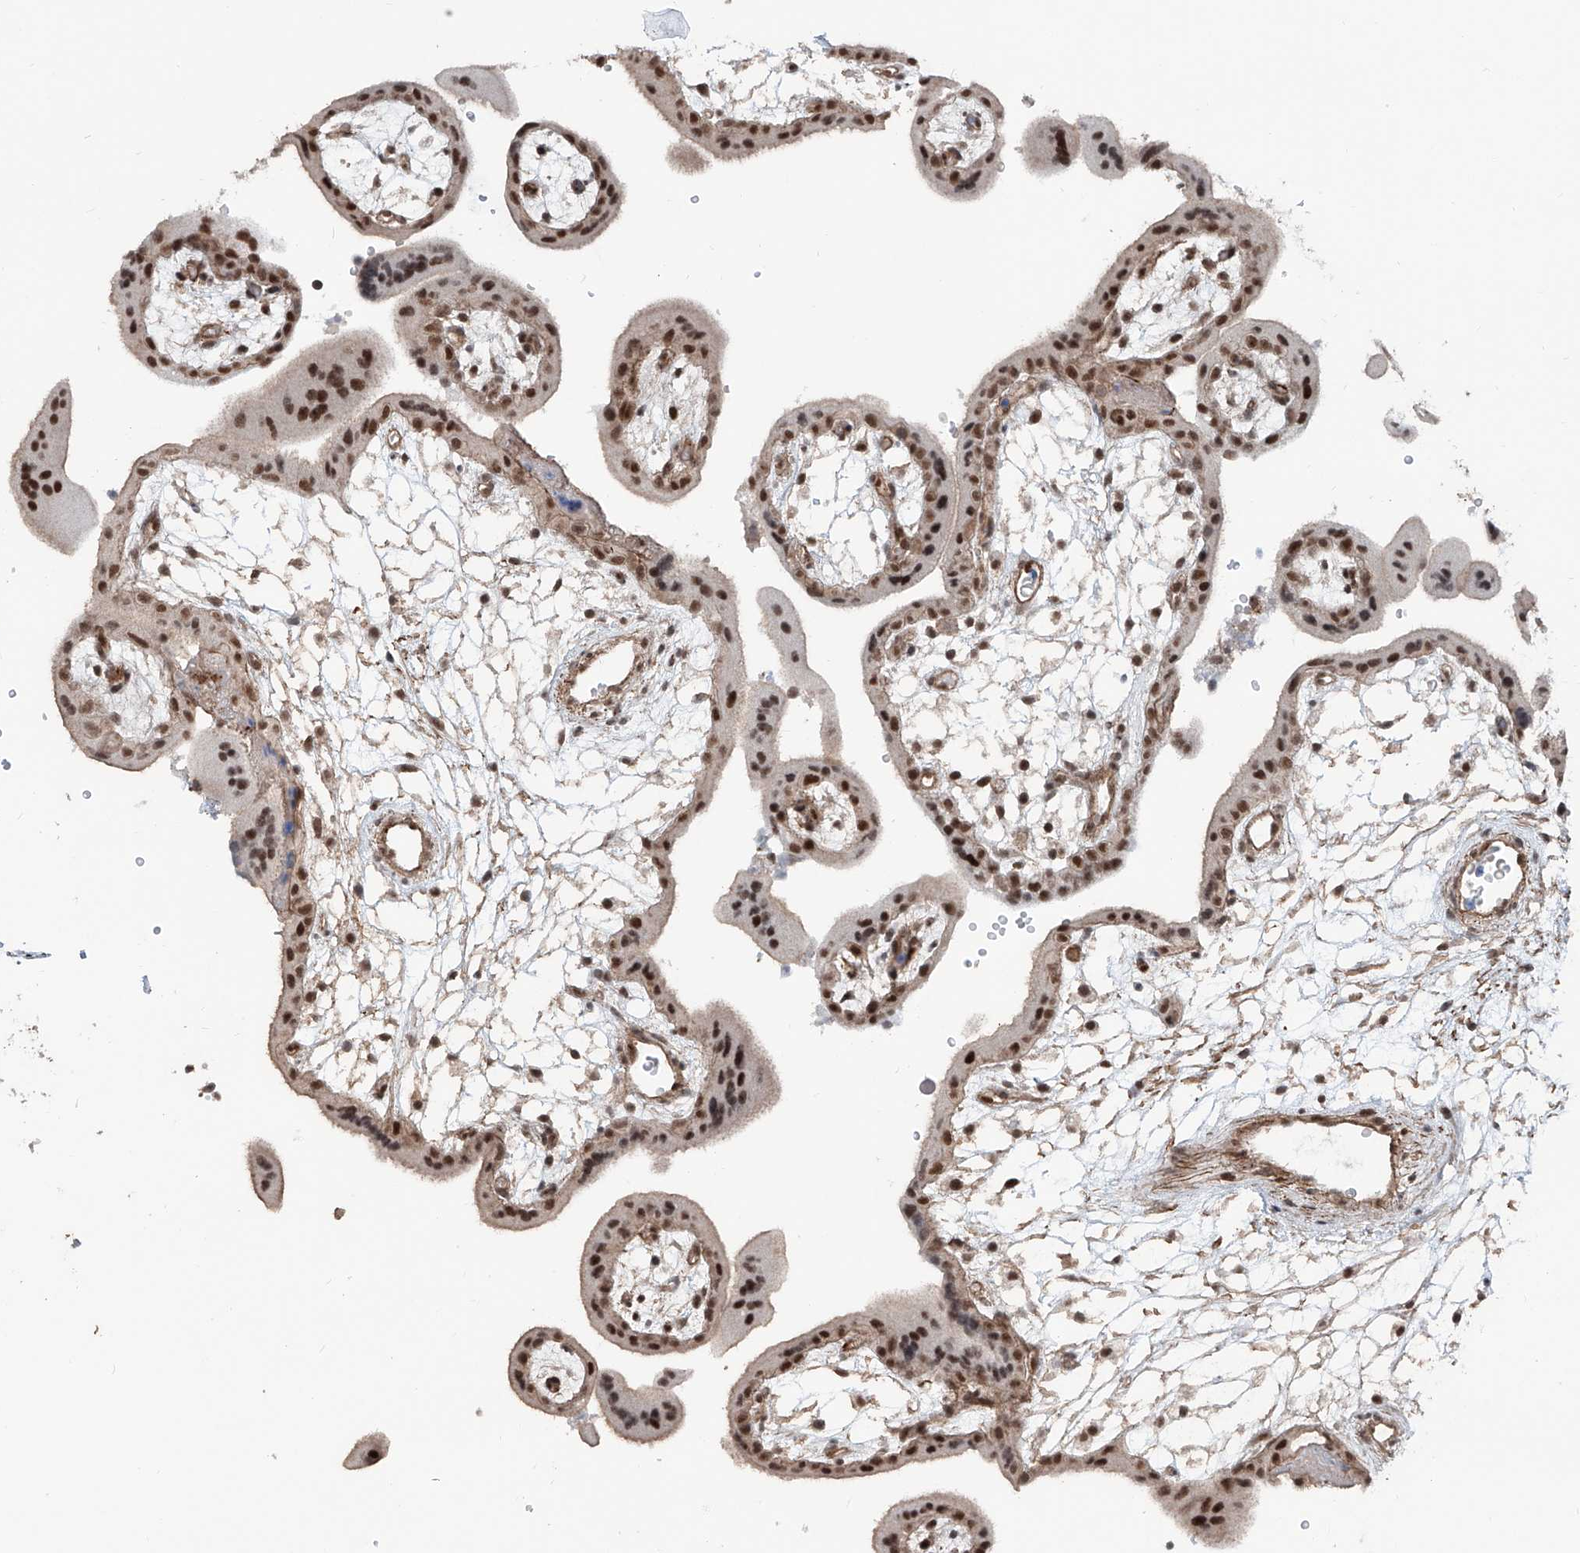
{"staining": {"intensity": "moderate", "quantity": ">75%", "location": "nuclear"}, "tissue": "placenta", "cell_type": "Decidual cells", "image_type": "normal", "snomed": [{"axis": "morphology", "description": "Normal tissue, NOS"}, {"axis": "topography", "description": "Placenta"}], "caption": "Placenta stained for a protein (brown) exhibits moderate nuclear positive positivity in about >75% of decidual cells.", "gene": "SDE2", "patient": {"sex": "female", "age": 18}}